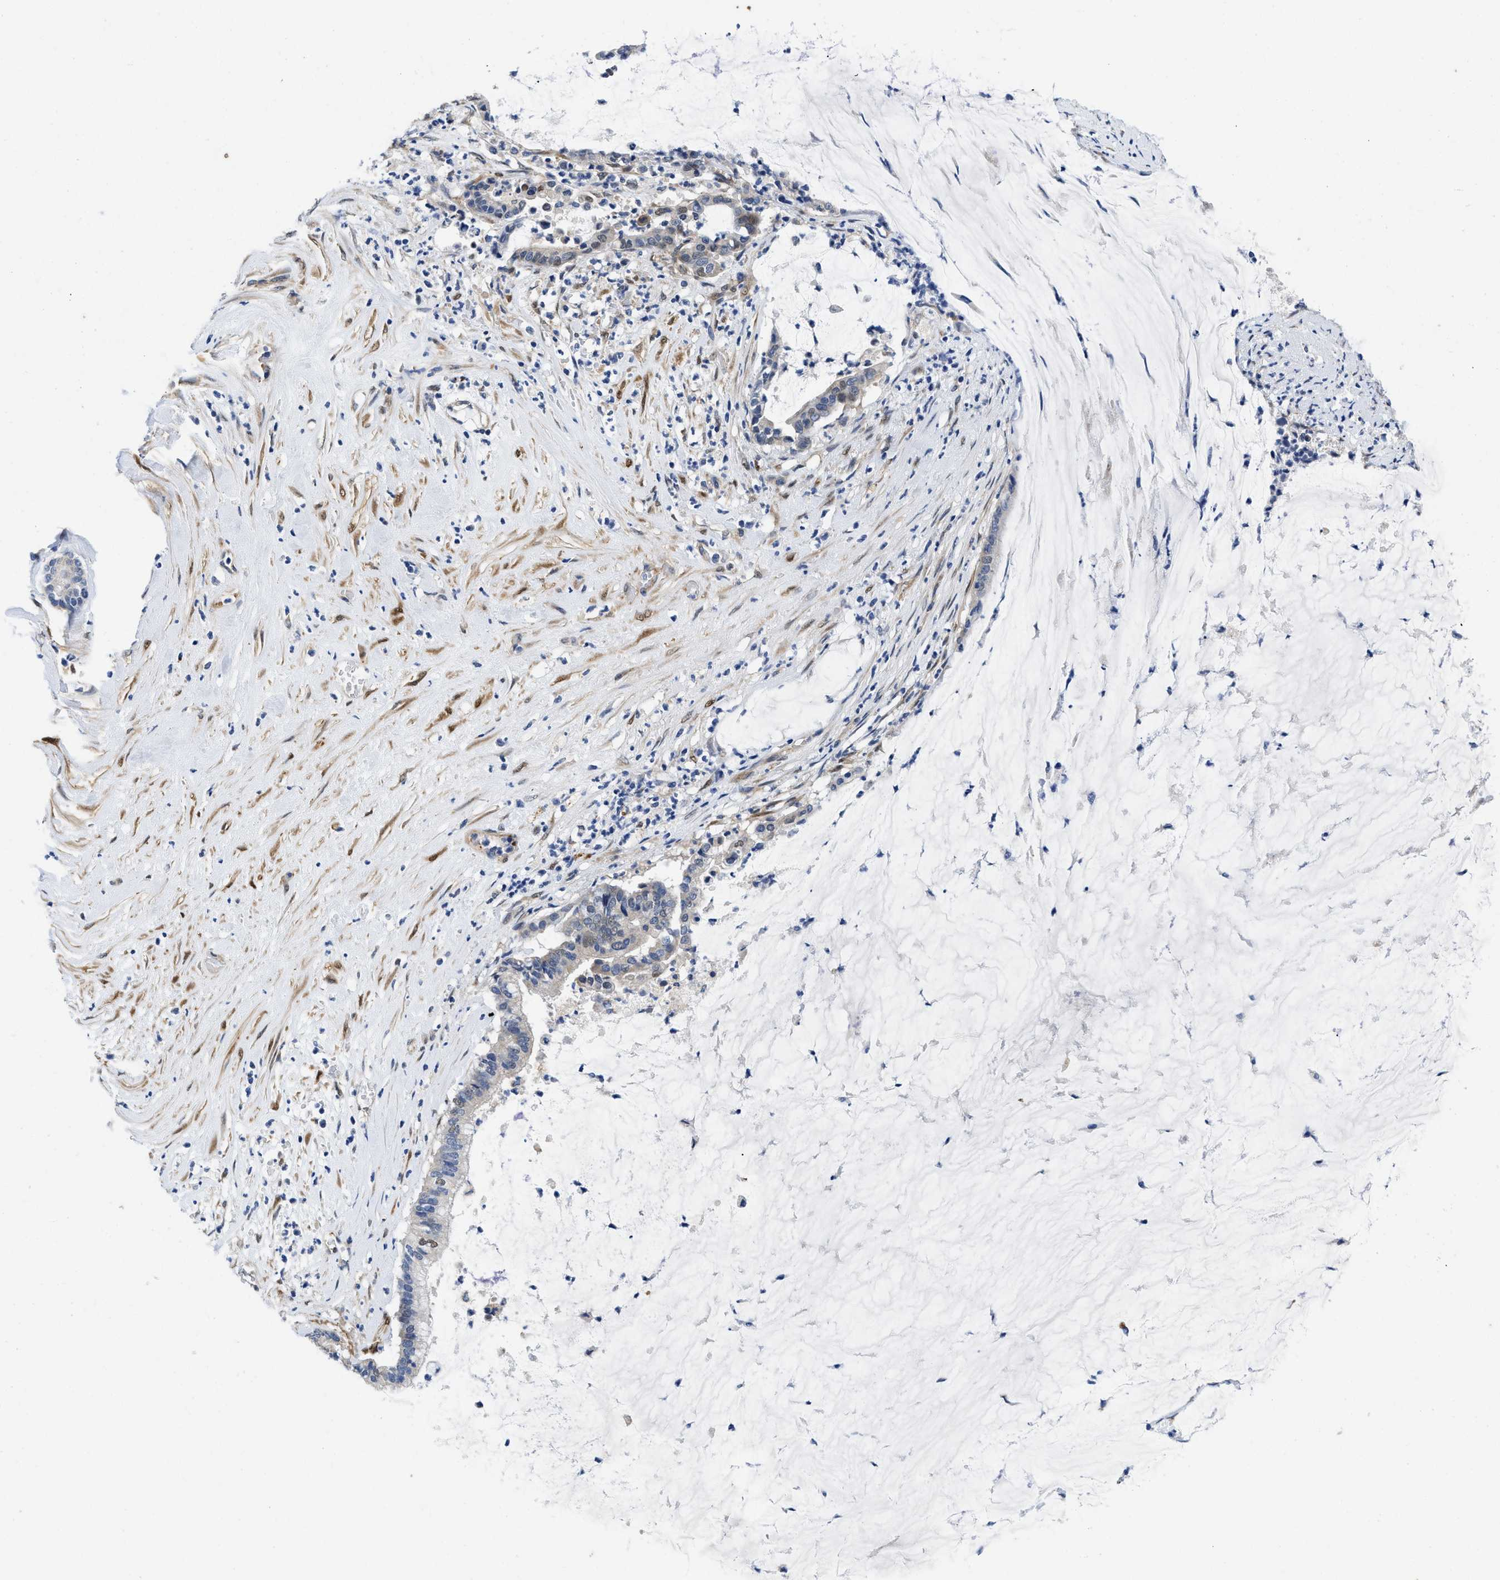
{"staining": {"intensity": "moderate", "quantity": "<25%", "location": "nuclear"}, "tissue": "pancreatic cancer", "cell_type": "Tumor cells", "image_type": "cancer", "snomed": [{"axis": "morphology", "description": "Adenocarcinoma, NOS"}, {"axis": "topography", "description": "Pancreas"}], "caption": "Human pancreatic cancer stained with a brown dye exhibits moderate nuclear positive positivity in about <25% of tumor cells.", "gene": "RAPH1", "patient": {"sex": "male", "age": 41}}